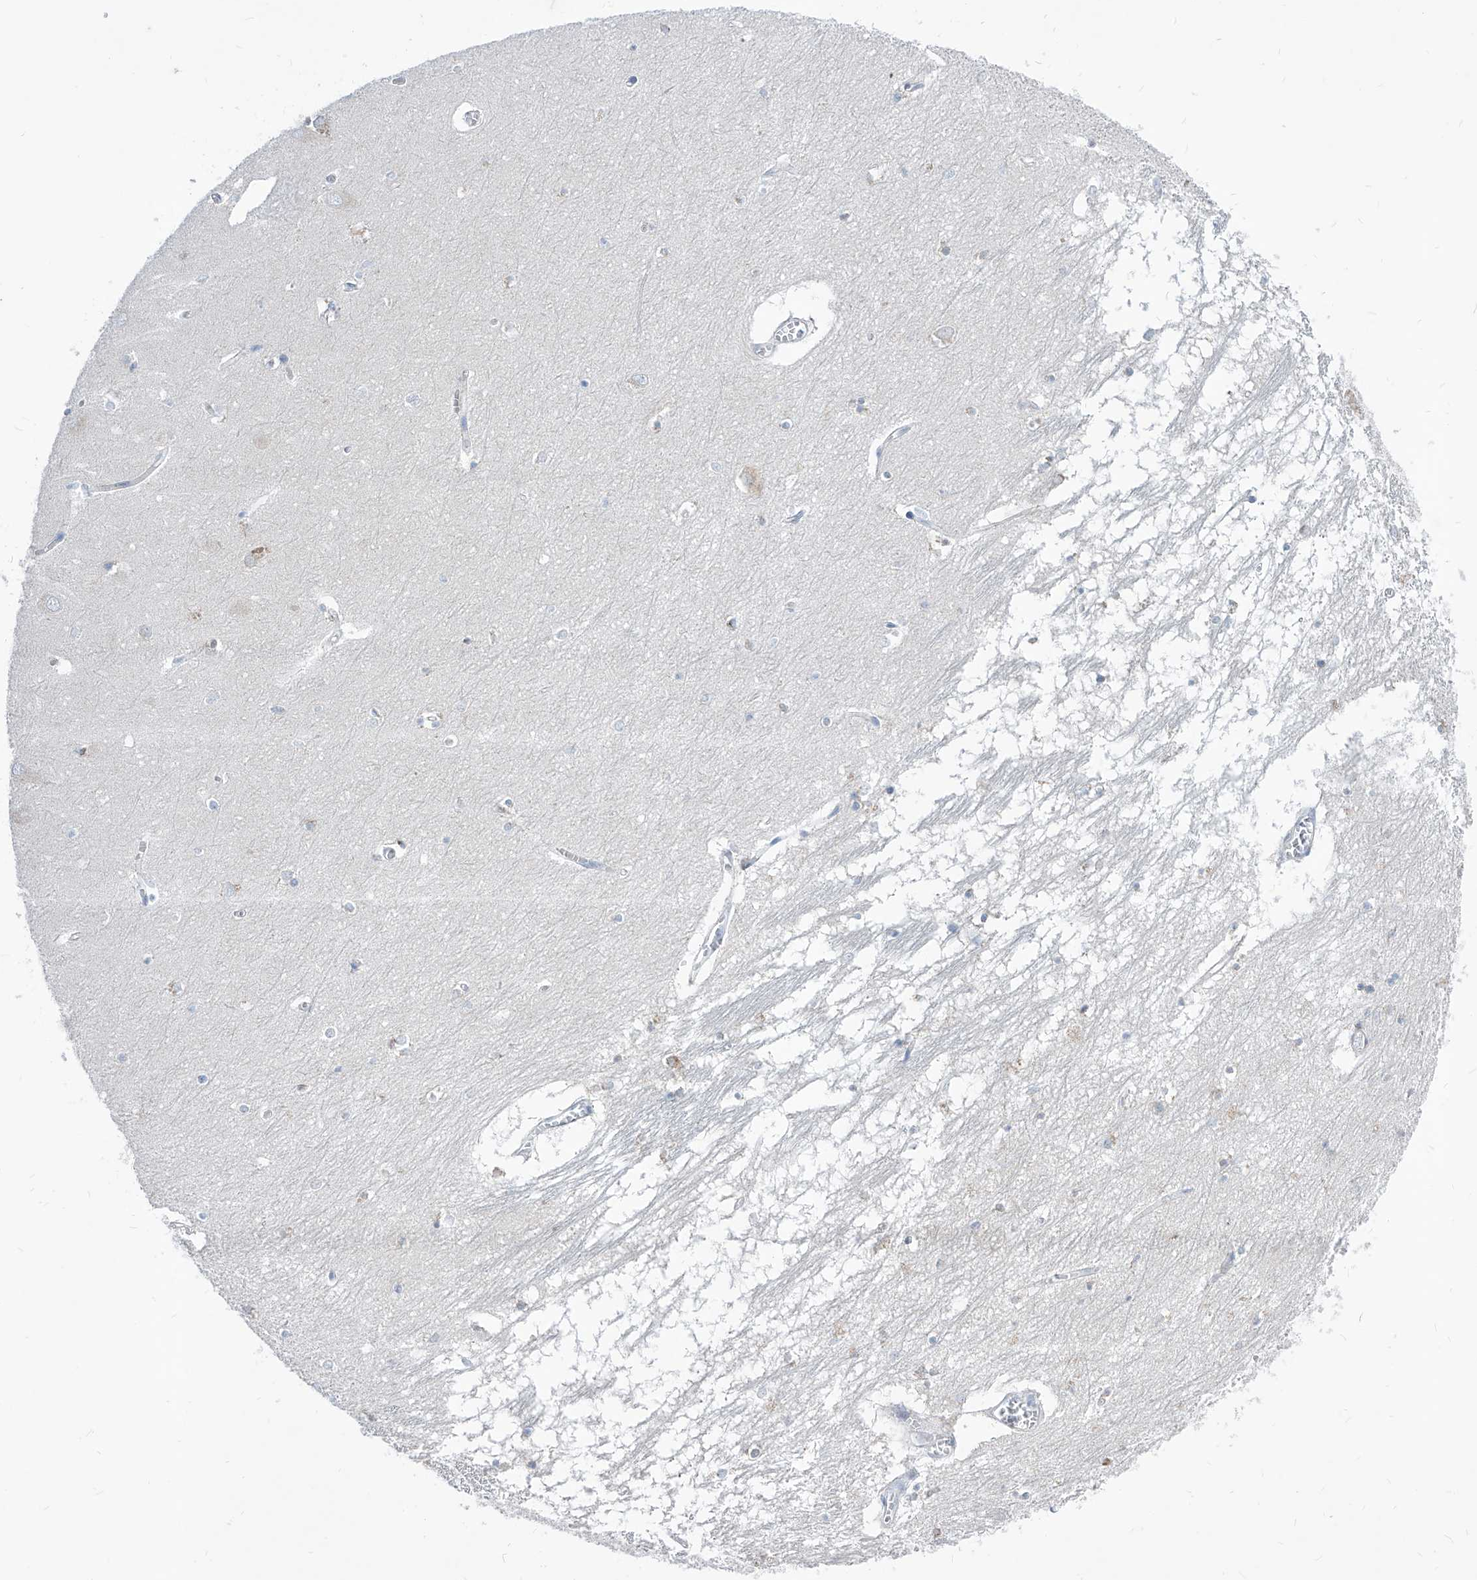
{"staining": {"intensity": "negative", "quantity": "none", "location": "none"}, "tissue": "hippocampus", "cell_type": "Glial cells", "image_type": "normal", "snomed": [{"axis": "morphology", "description": "Normal tissue, NOS"}, {"axis": "topography", "description": "Hippocampus"}], "caption": "A high-resolution photomicrograph shows IHC staining of normal hippocampus, which shows no significant expression in glial cells. (DAB immunohistochemistry visualized using brightfield microscopy, high magnification).", "gene": "AGPS", "patient": {"sex": "male", "age": 70}}